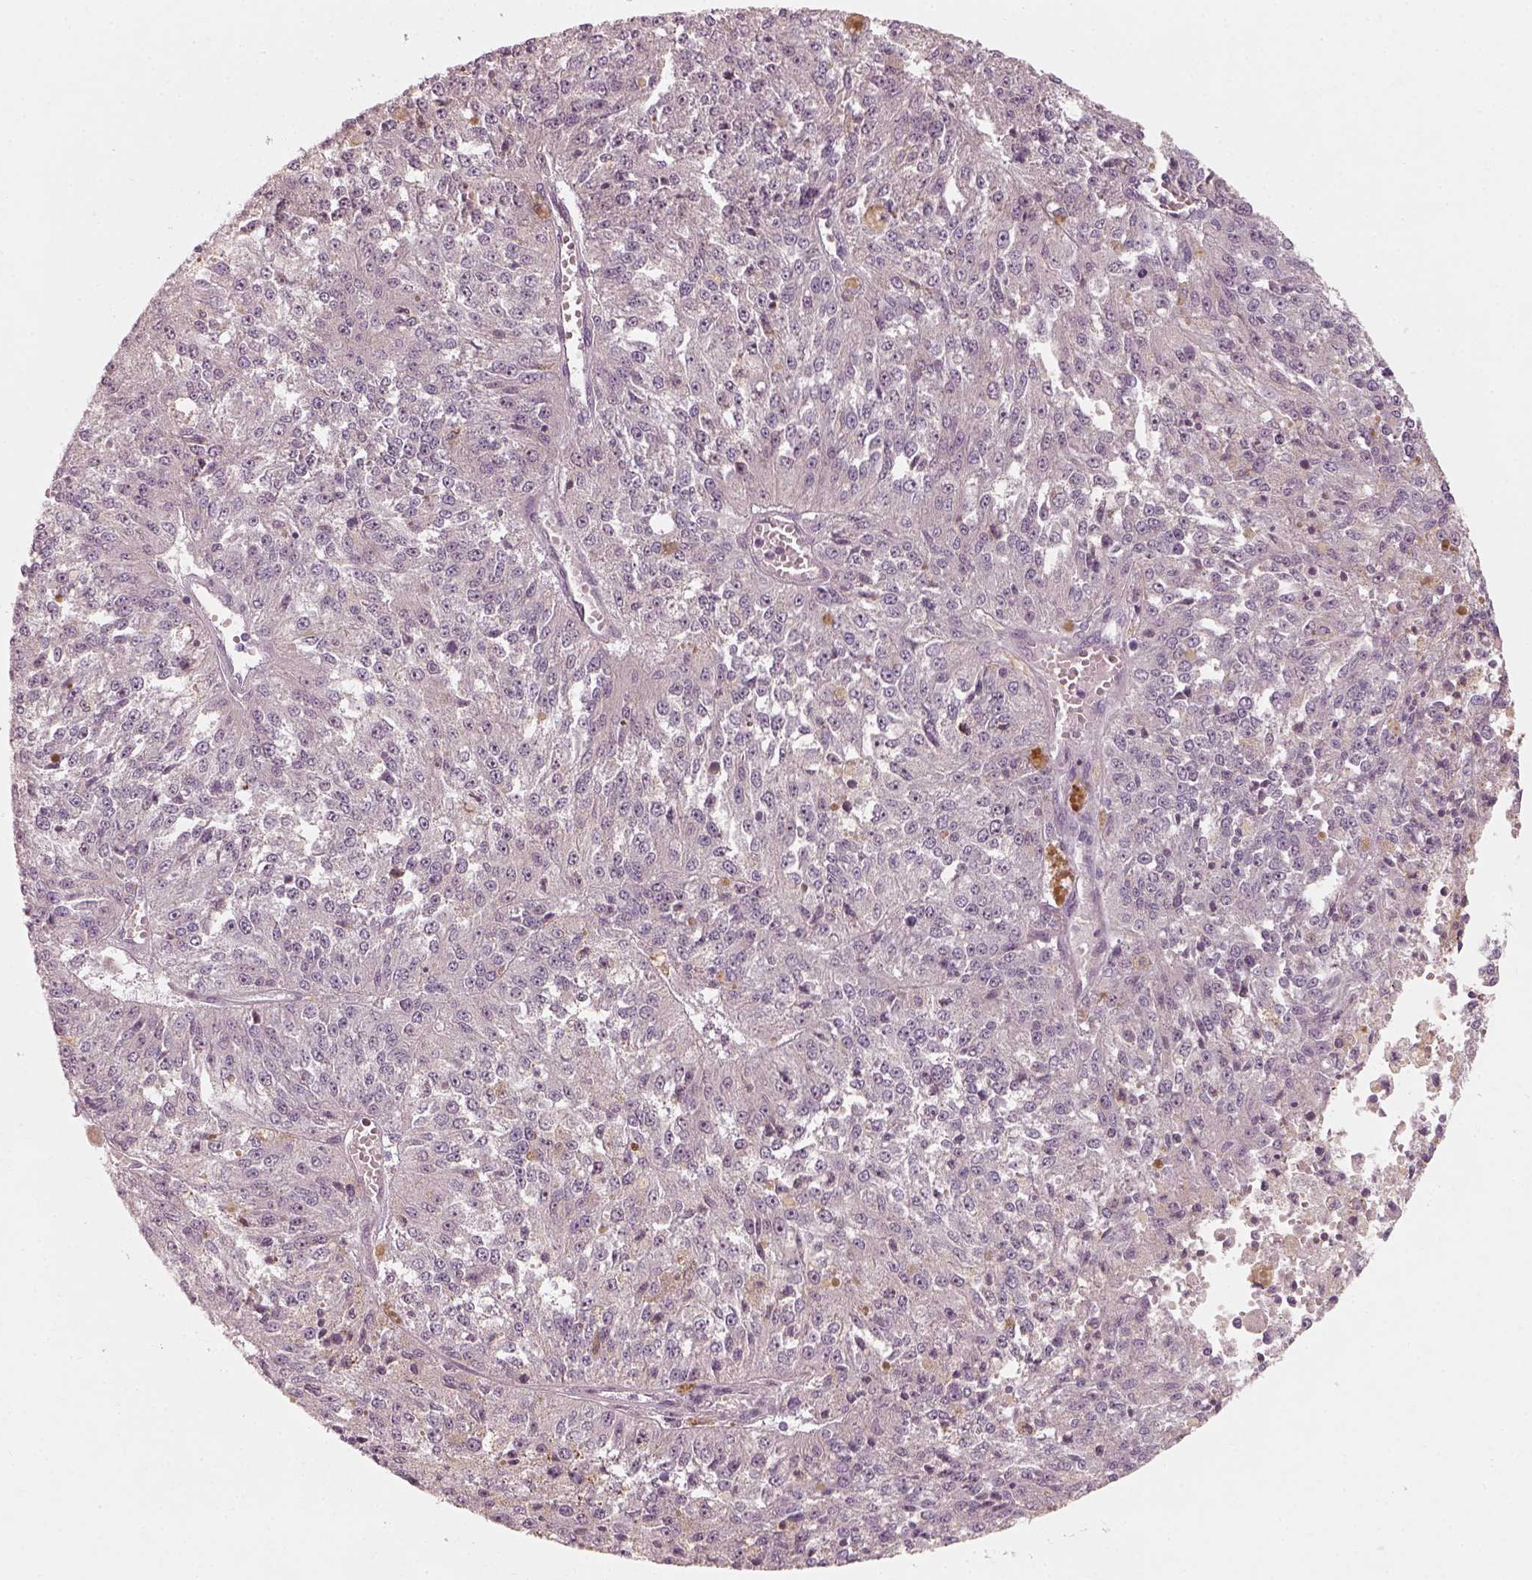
{"staining": {"intensity": "negative", "quantity": "none", "location": "none"}, "tissue": "melanoma", "cell_type": "Tumor cells", "image_type": "cancer", "snomed": [{"axis": "morphology", "description": "Malignant melanoma, Metastatic site"}, {"axis": "topography", "description": "Lymph node"}], "caption": "A high-resolution image shows IHC staining of malignant melanoma (metastatic site), which displays no significant staining in tumor cells.", "gene": "CDS1", "patient": {"sex": "female", "age": 64}}